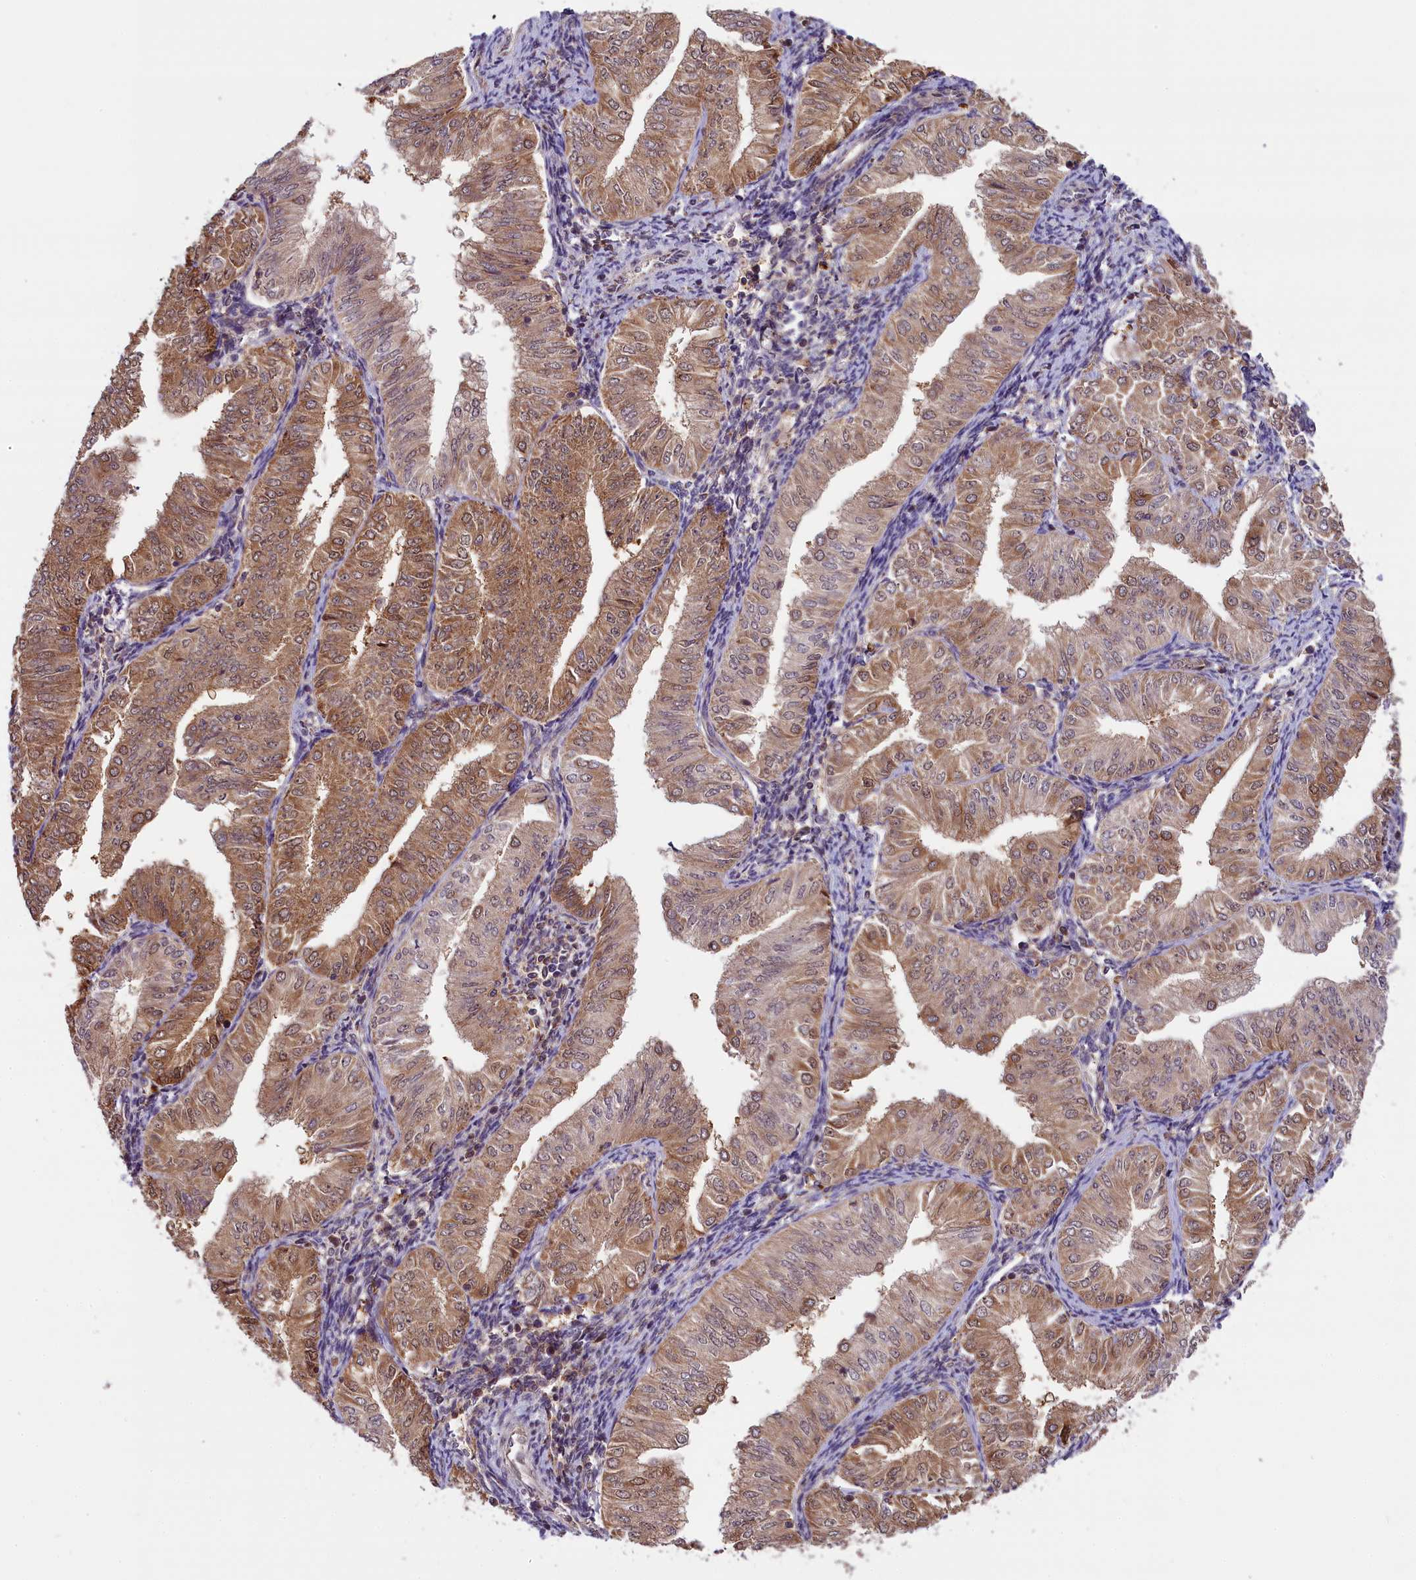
{"staining": {"intensity": "moderate", "quantity": ">75%", "location": "cytoplasmic/membranous"}, "tissue": "endometrial cancer", "cell_type": "Tumor cells", "image_type": "cancer", "snomed": [{"axis": "morphology", "description": "Normal tissue, NOS"}, {"axis": "morphology", "description": "Adenocarcinoma, NOS"}, {"axis": "topography", "description": "Endometrium"}], "caption": "Tumor cells demonstrate moderate cytoplasmic/membranous expression in about >75% of cells in endometrial cancer.", "gene": "CARD8", "patient": {"sex": "female", "age": 53}}